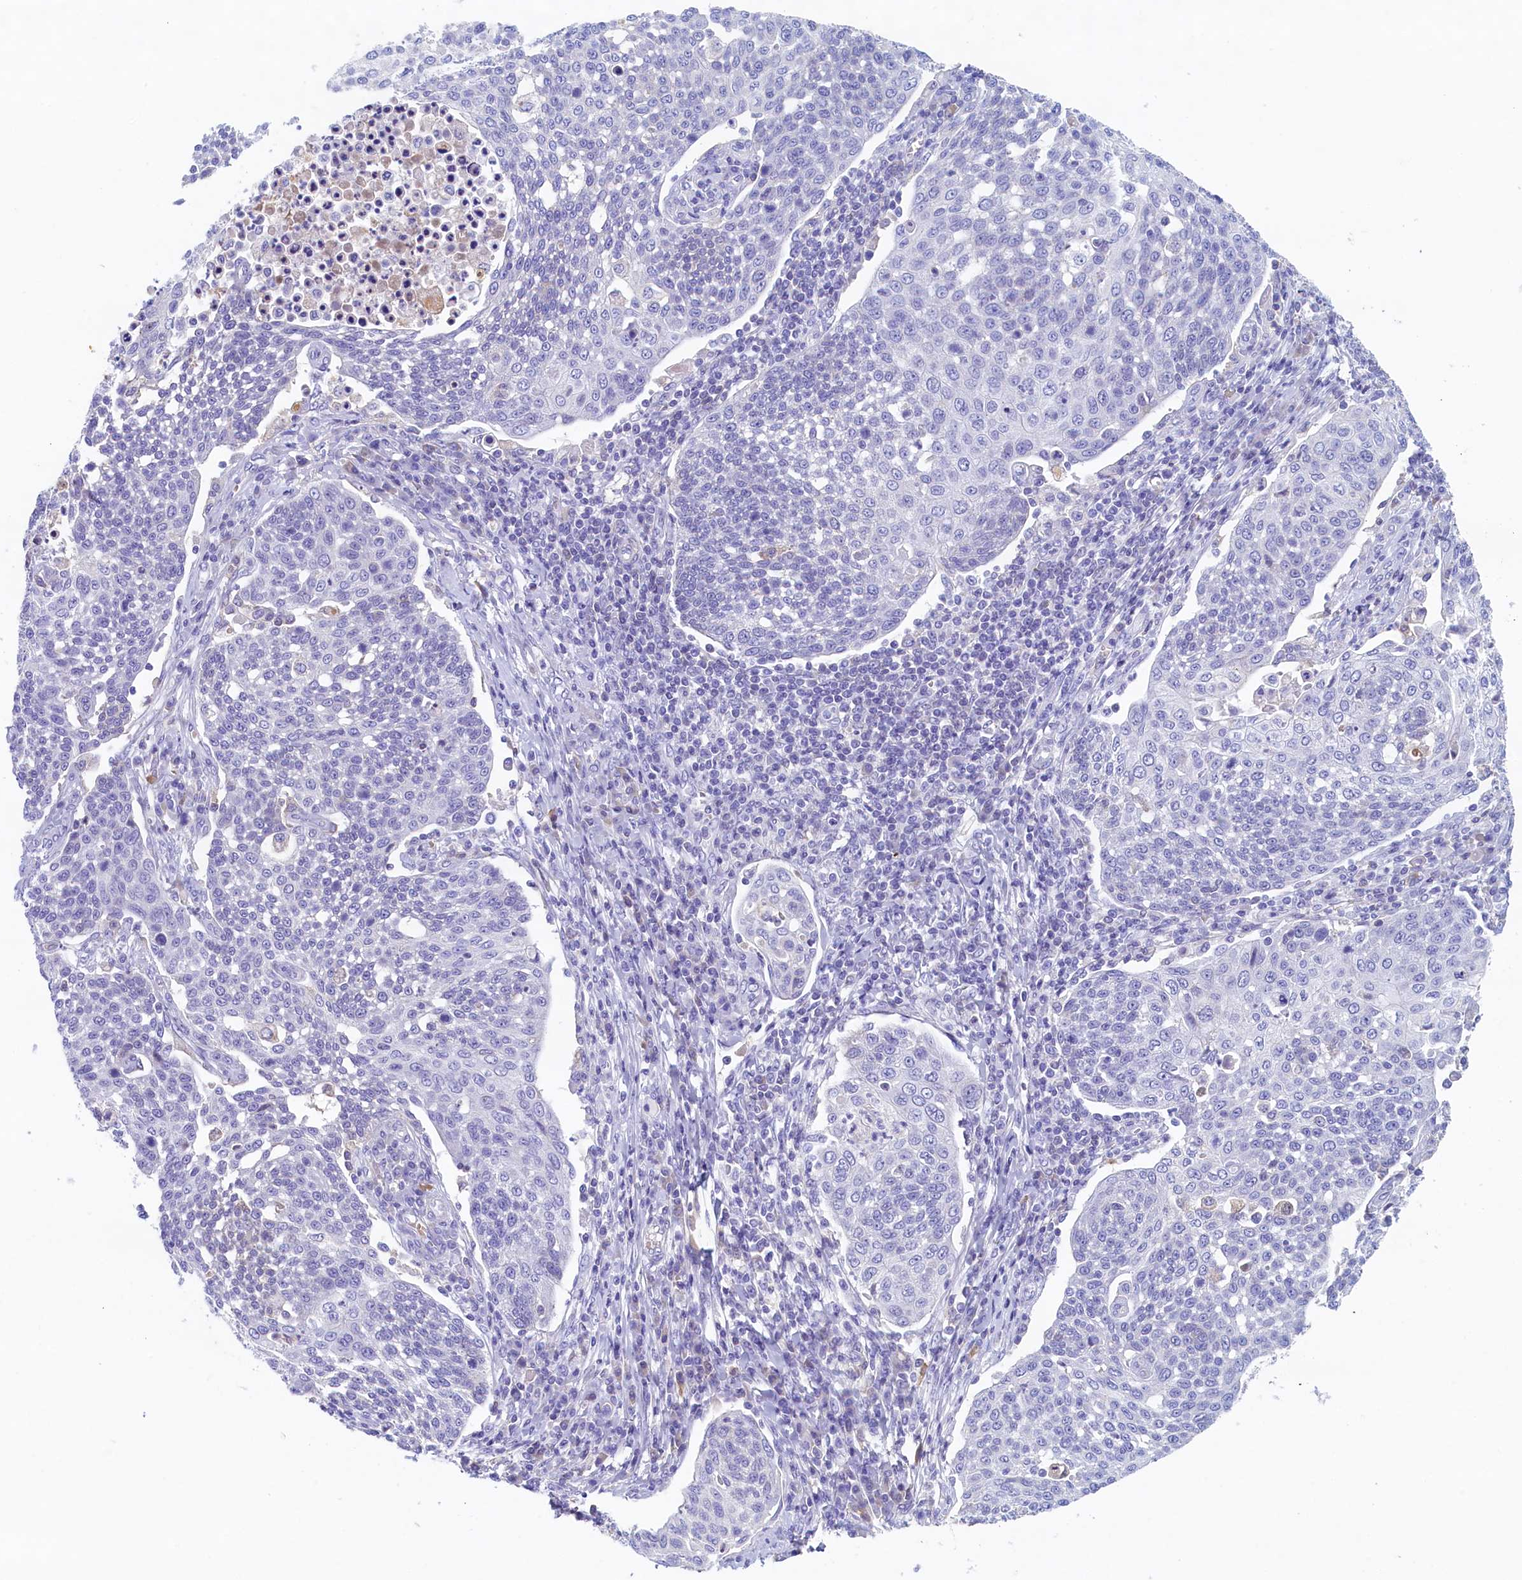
{"staining": {"intensity": "negative", "quantity": "none", "location": "none"}, "tissue": "cervical cancer", "cell_type": "Tumor cells", "image_type": "cancer", "snomed": [{"axis": "morphology", "description": "Squamous cell carcinoma, NOS"}, {"axis": "topography", "description": "Cervix"}], "caption": "This is an immunohistochemistry micrograph of cervical cancer. There is no positivity in tumor cells.", "gene": "GUCA1C", "patient": {"sex": "female", "age": 34}}